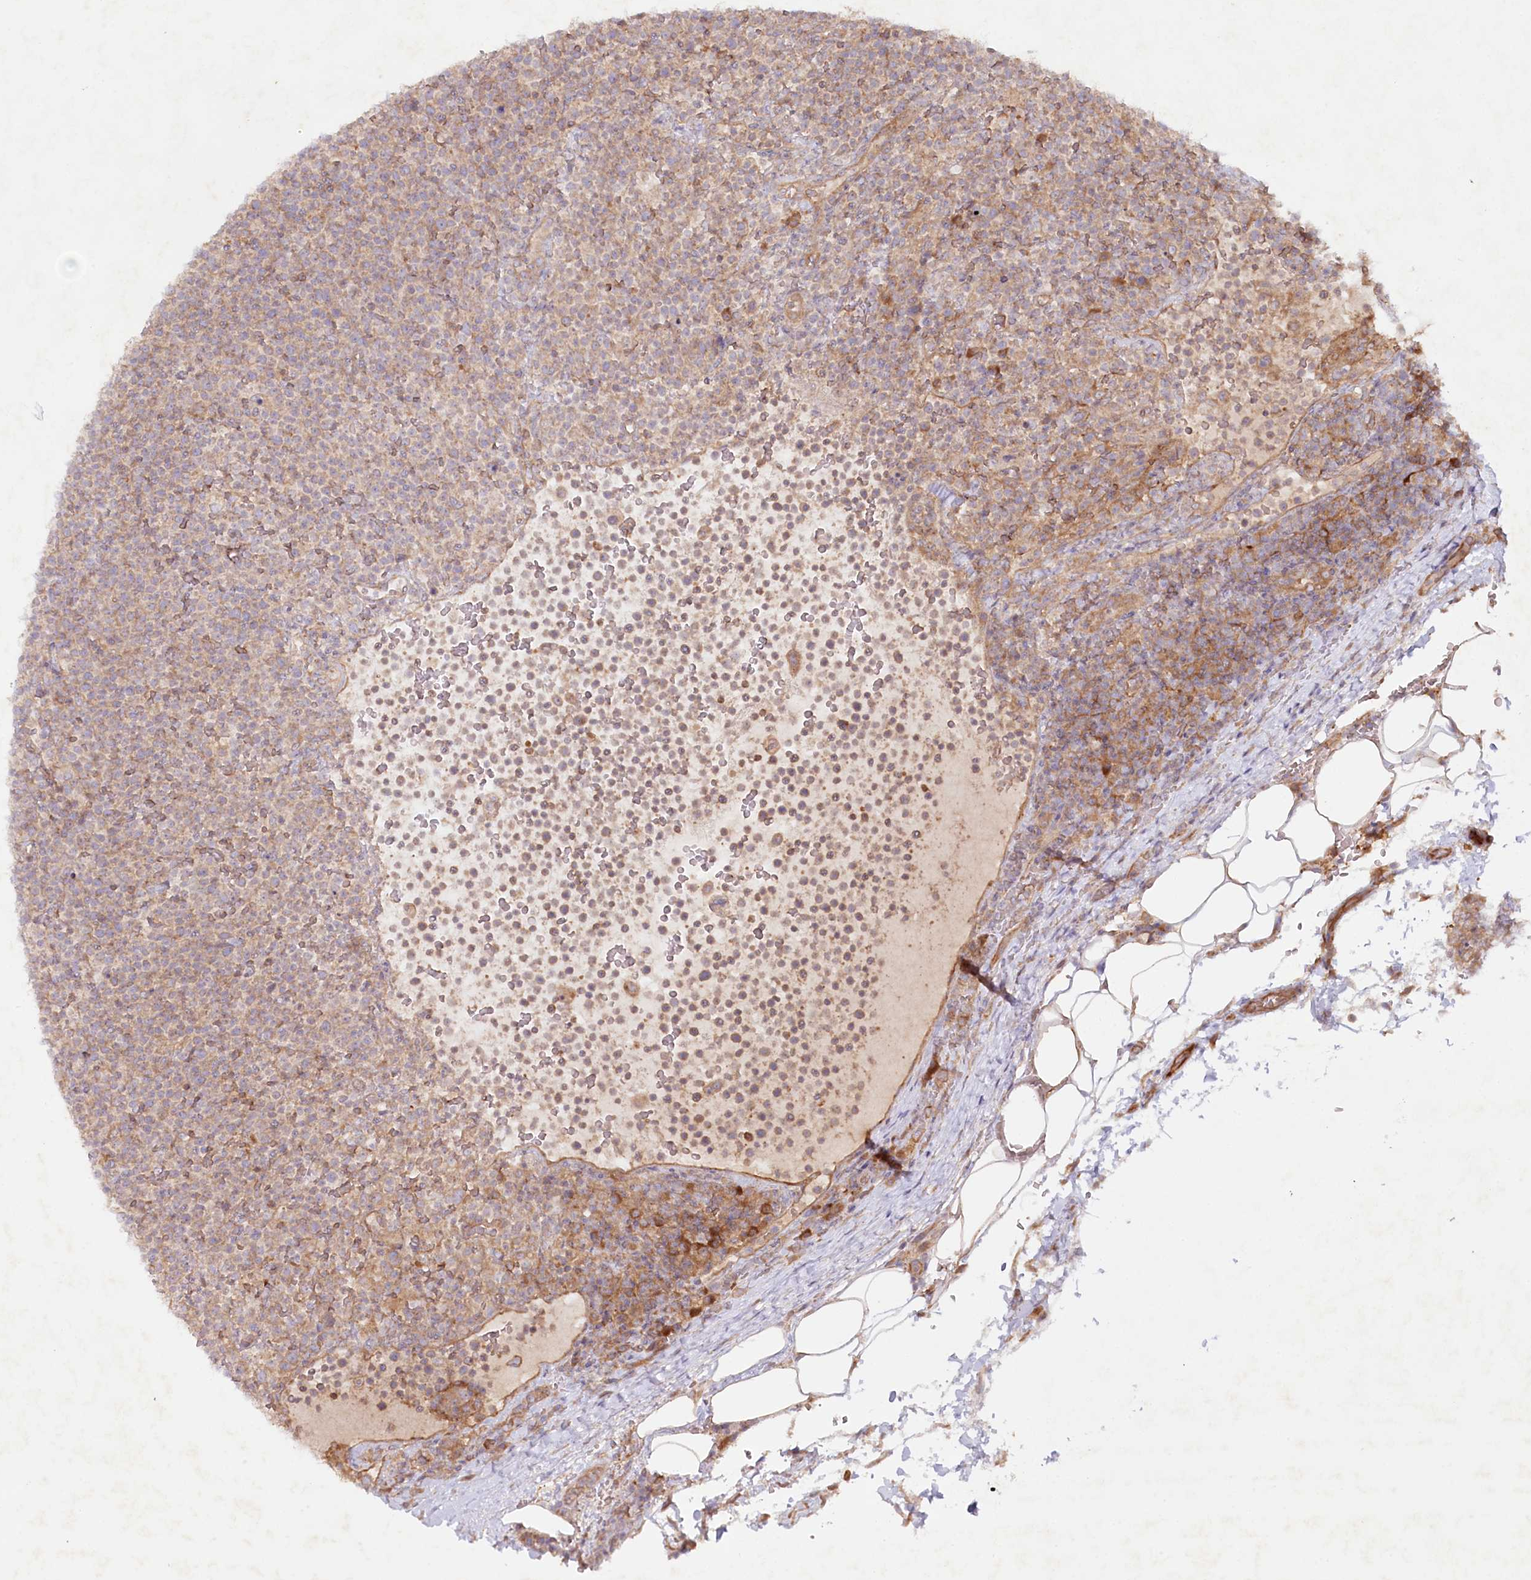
{"staining": {"intensity": "weak", "quantity": ">75%", "location": "cytoplasmic/membranous"}, "tissue": "lymphoma", "cell_type": "Tumor cells", "image_type": "cancer", "snomed": [{"axis": "morphology", "description": "Malignant lymphoma, non-Hodgkin's type, High grade"}, {"axis": "topography", "description": "Lymph node"}], "caption": "Weak cytoplasmic/membranous protein staining is identified in about >75% of tumor cells in high-grade malignant lymphoma, non-Hodgkin's type.", "gene": "TNIP1", "patient": {"sex": "male", "age": 61}}